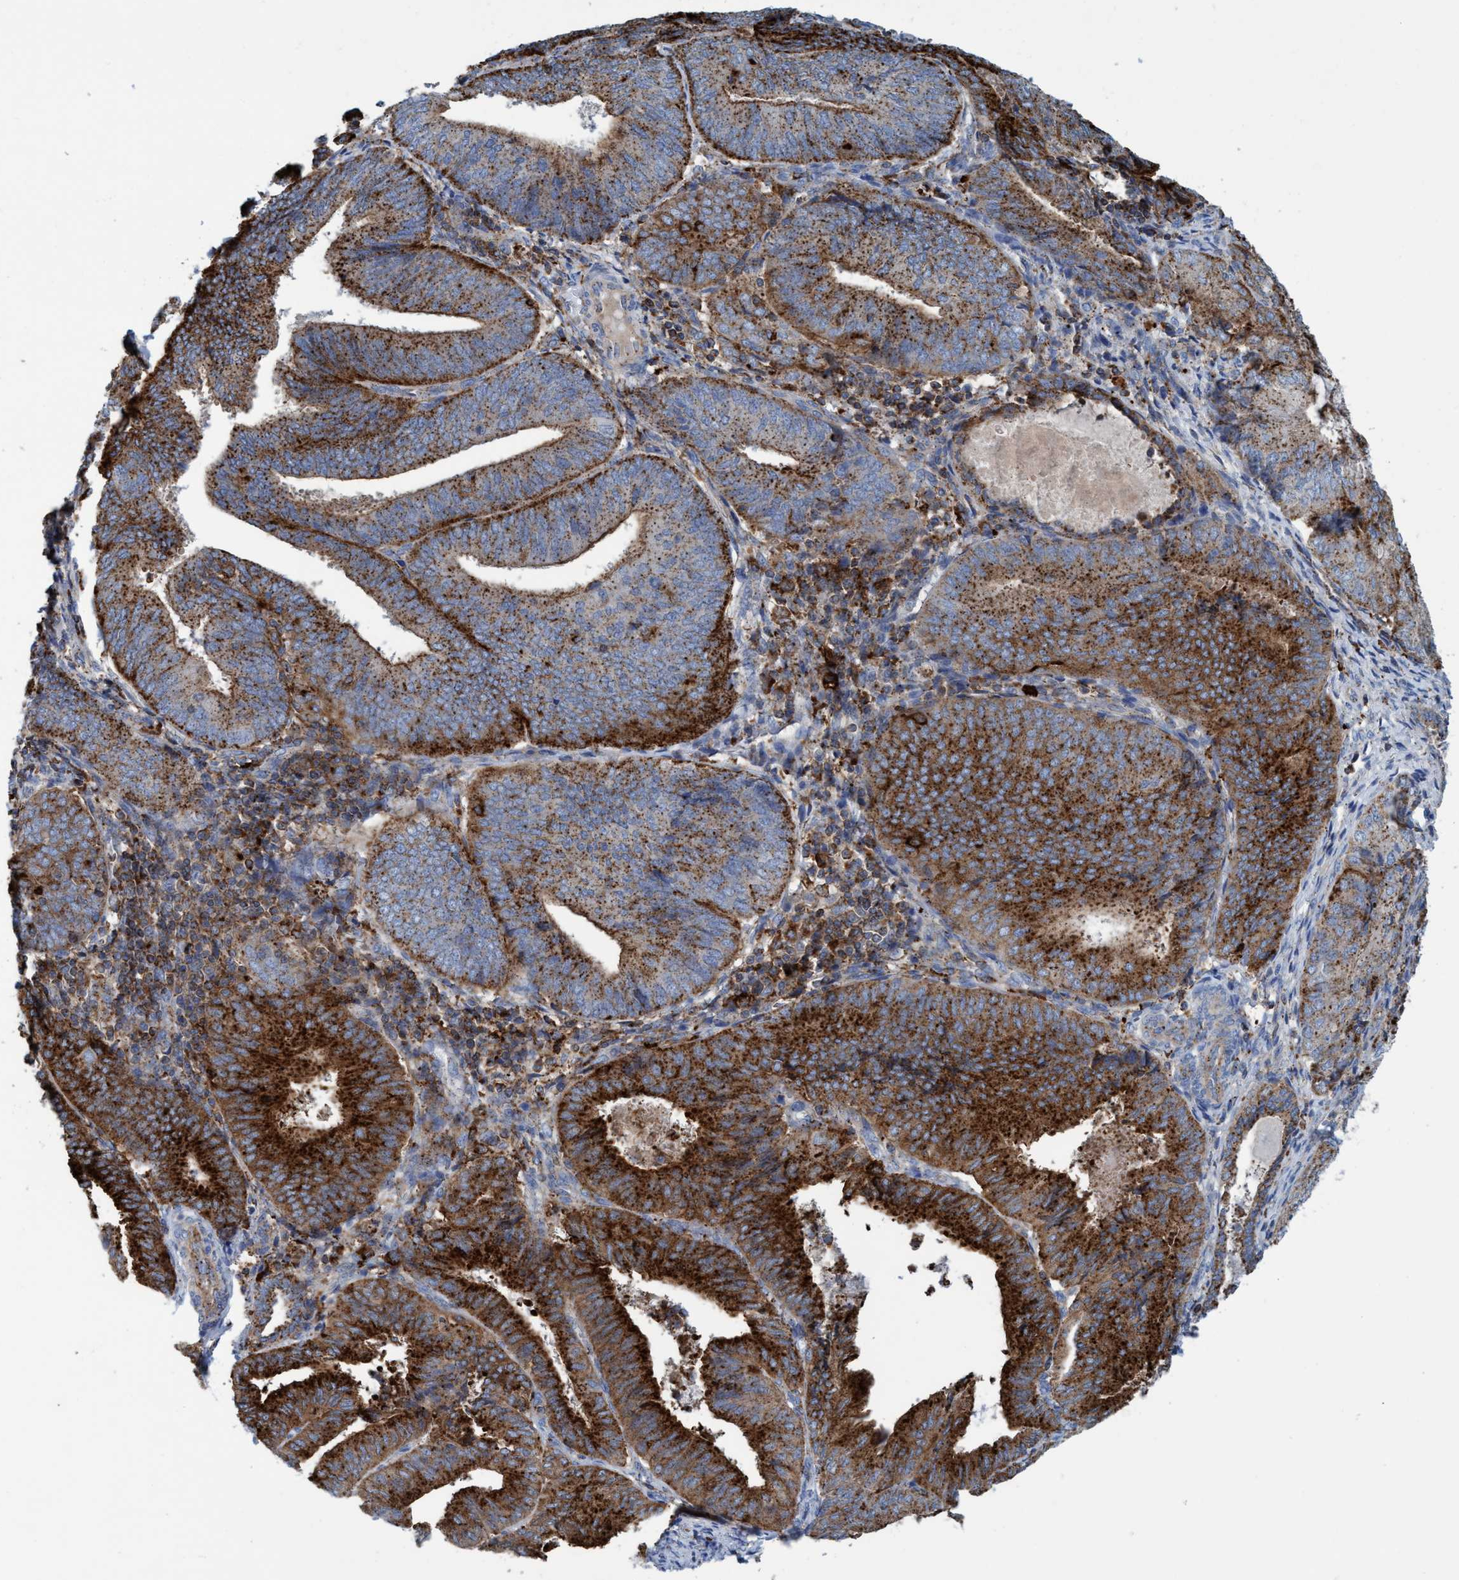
{"staining": {"intensity": "strong", "quantity": ">75%", "location": "cytoplasmic/membranous"}, "tissue": "endometrial cancer", "cell_type": "Tumor cells", "image_type": "cancer", "snomed": [{"axis": "morphology", "description": "Adenocarcinoma, NOS"}, {"axis": "topography", "description": "Endometrium"}], "caption": "A brown stain labels strong cytoplasmic/membranous staining of a protein in adenocarcinoma (endometrial) tumor cells.", "gene": "TRIM65", "patient": {"sex": "female", "age": 81}}